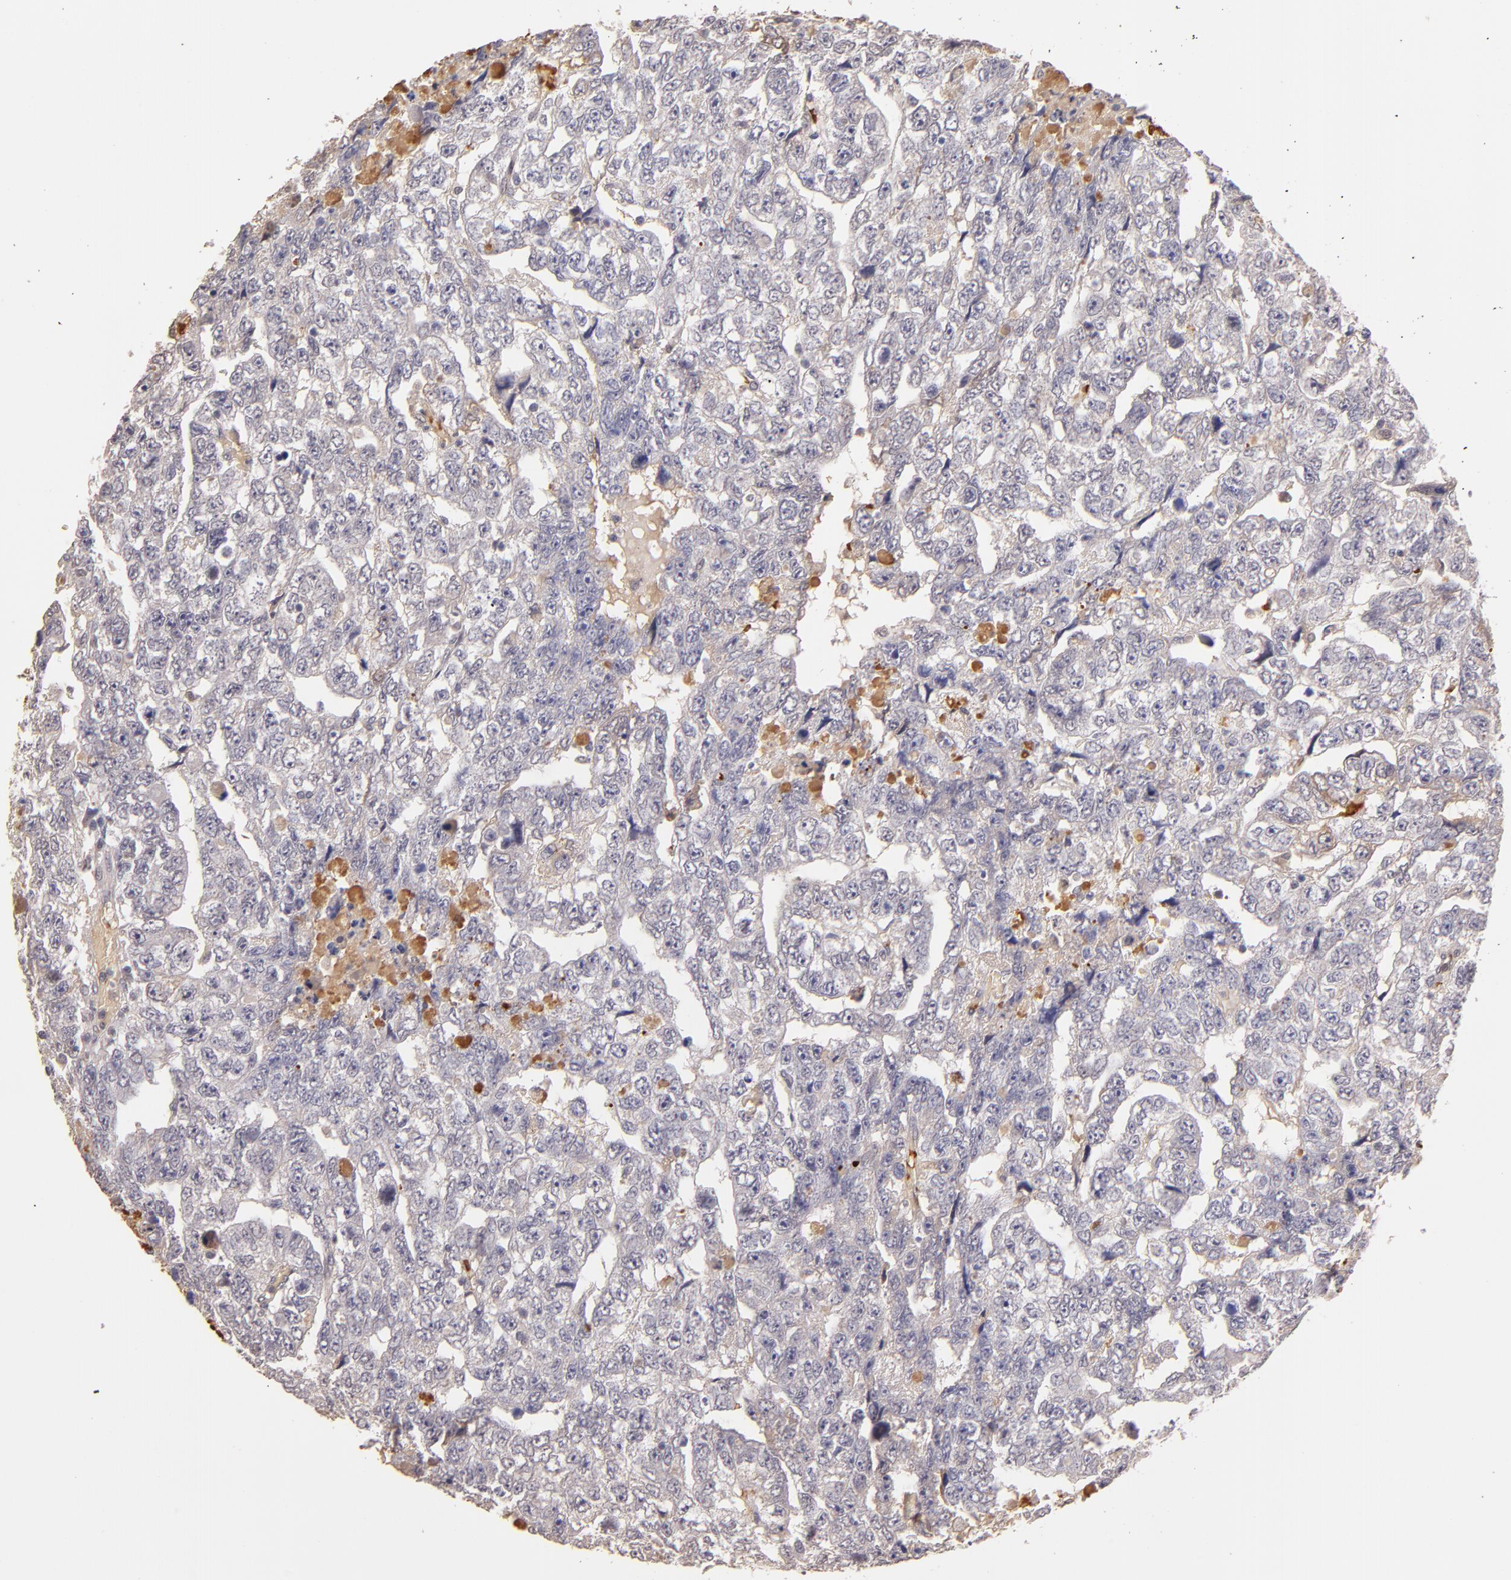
{"staining": {"intensity": "weak", "quantity": "<25%", "location": "cytoplasmic/membranous"}, "tissue": "testis cancer", "cell_type": "Tumor cells", "image_type": "cancer", "snomed": [{"axis": "morphology", "description": "Carcinoma, Embryonal, NOS"}, {"axis": "topography", "description": "Testis"}], "caption": "The image displays no staining of tumor cells in testis cancer (embryonal carcinoma).", "gene": "SERPINC1", "patient": {"sex": "male", "age": 36}}